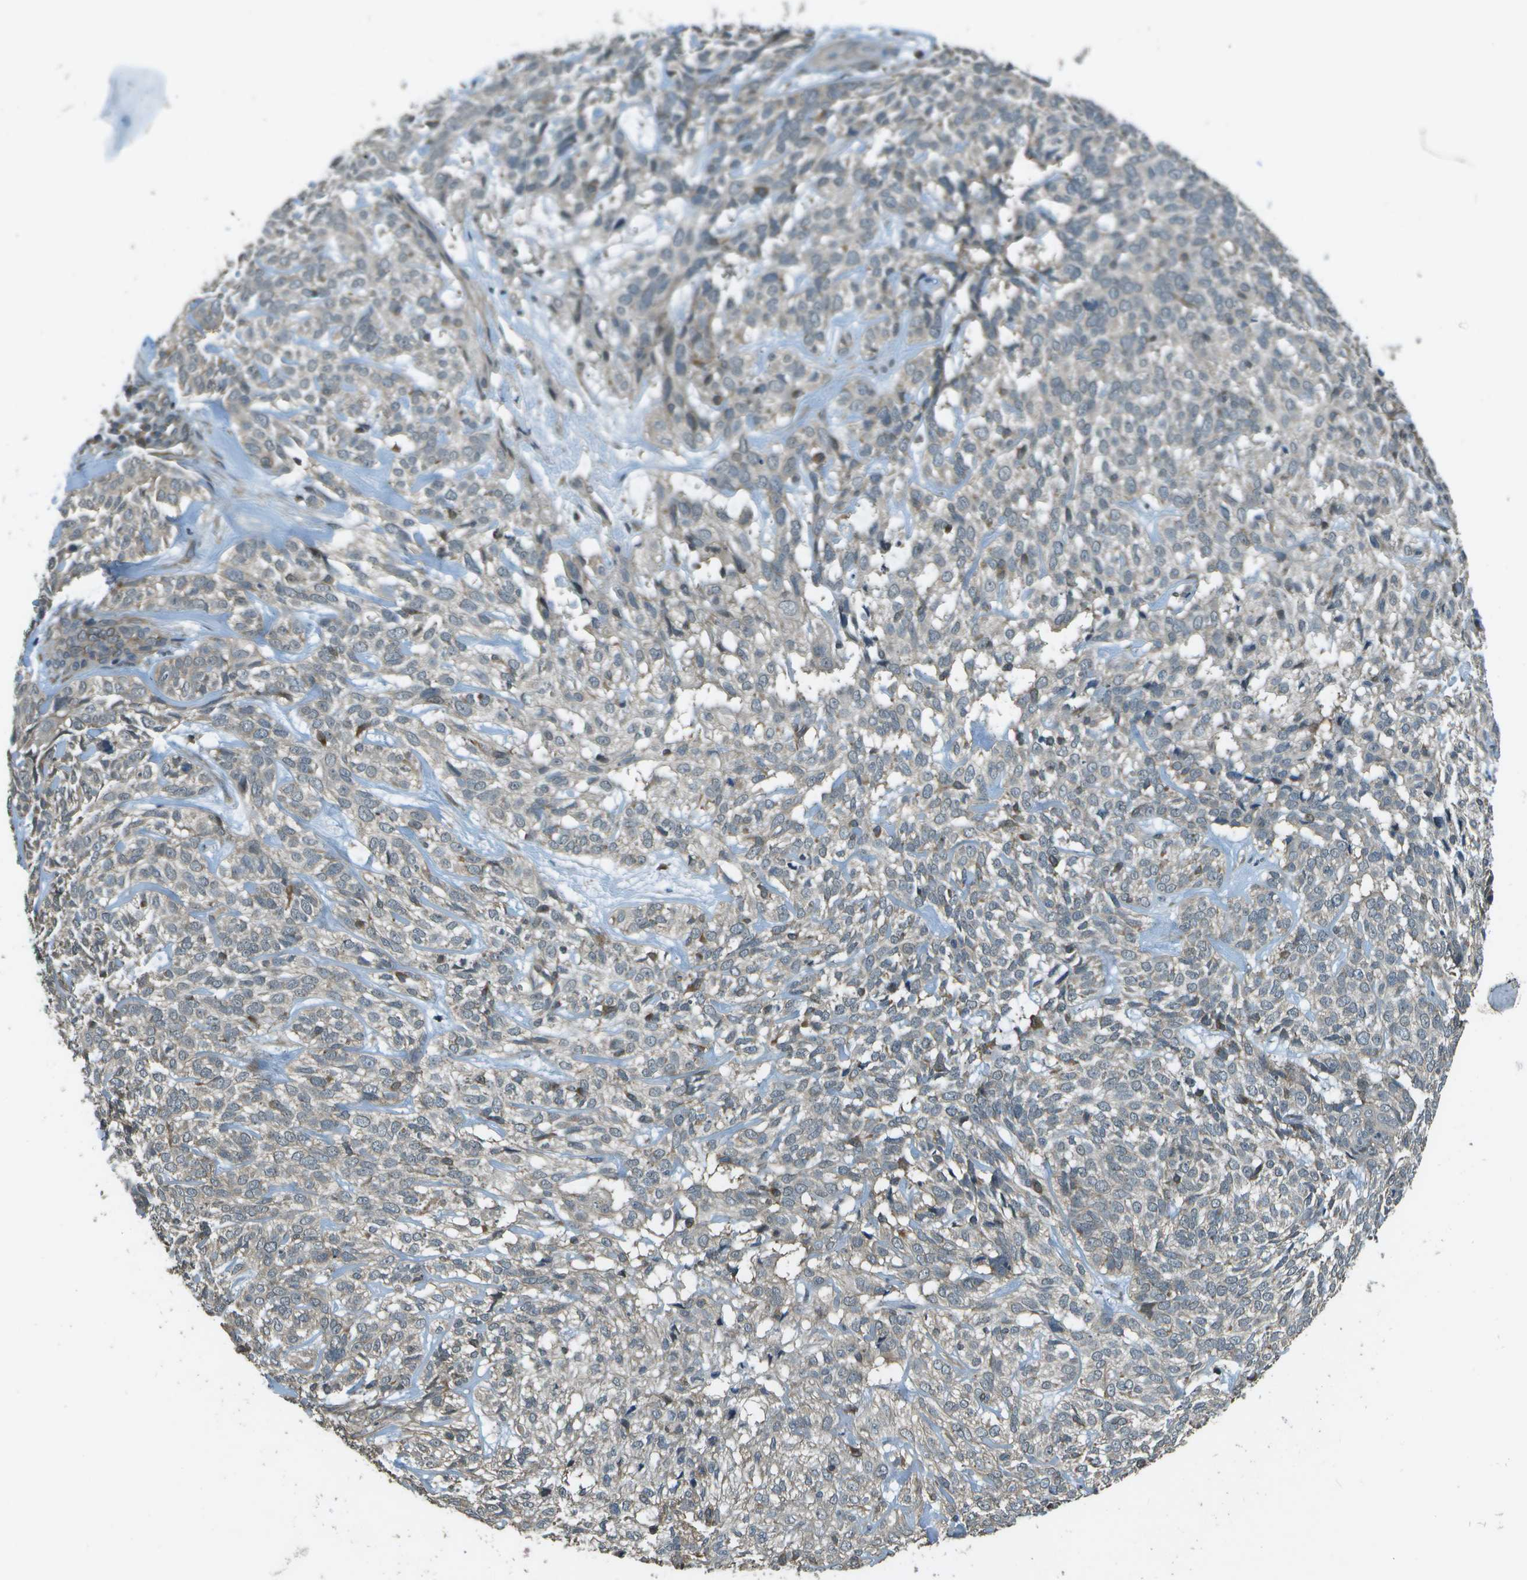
{"staining": {"intensity": "moderate", "quantity": "<25%", "location": "cytoplasmic/membranous"}, "tissue": "skin cancer", "cell_type": "Tumor cells", "image_type": "cancer", "snomed": [{"axis": "morphology", "description": "Basal cell carcinoma"}, {"axis": "topography", "description": "Skin"}], "caption": "There is low levels of moderate cytoplasmic/membranous staining in tumor cells of skin basal cell carcinoma, as demonstrated by immunohistochemical staining (brown color).", "gene": "PLPBP", "patient": {"sex": "male", "age": 72}}